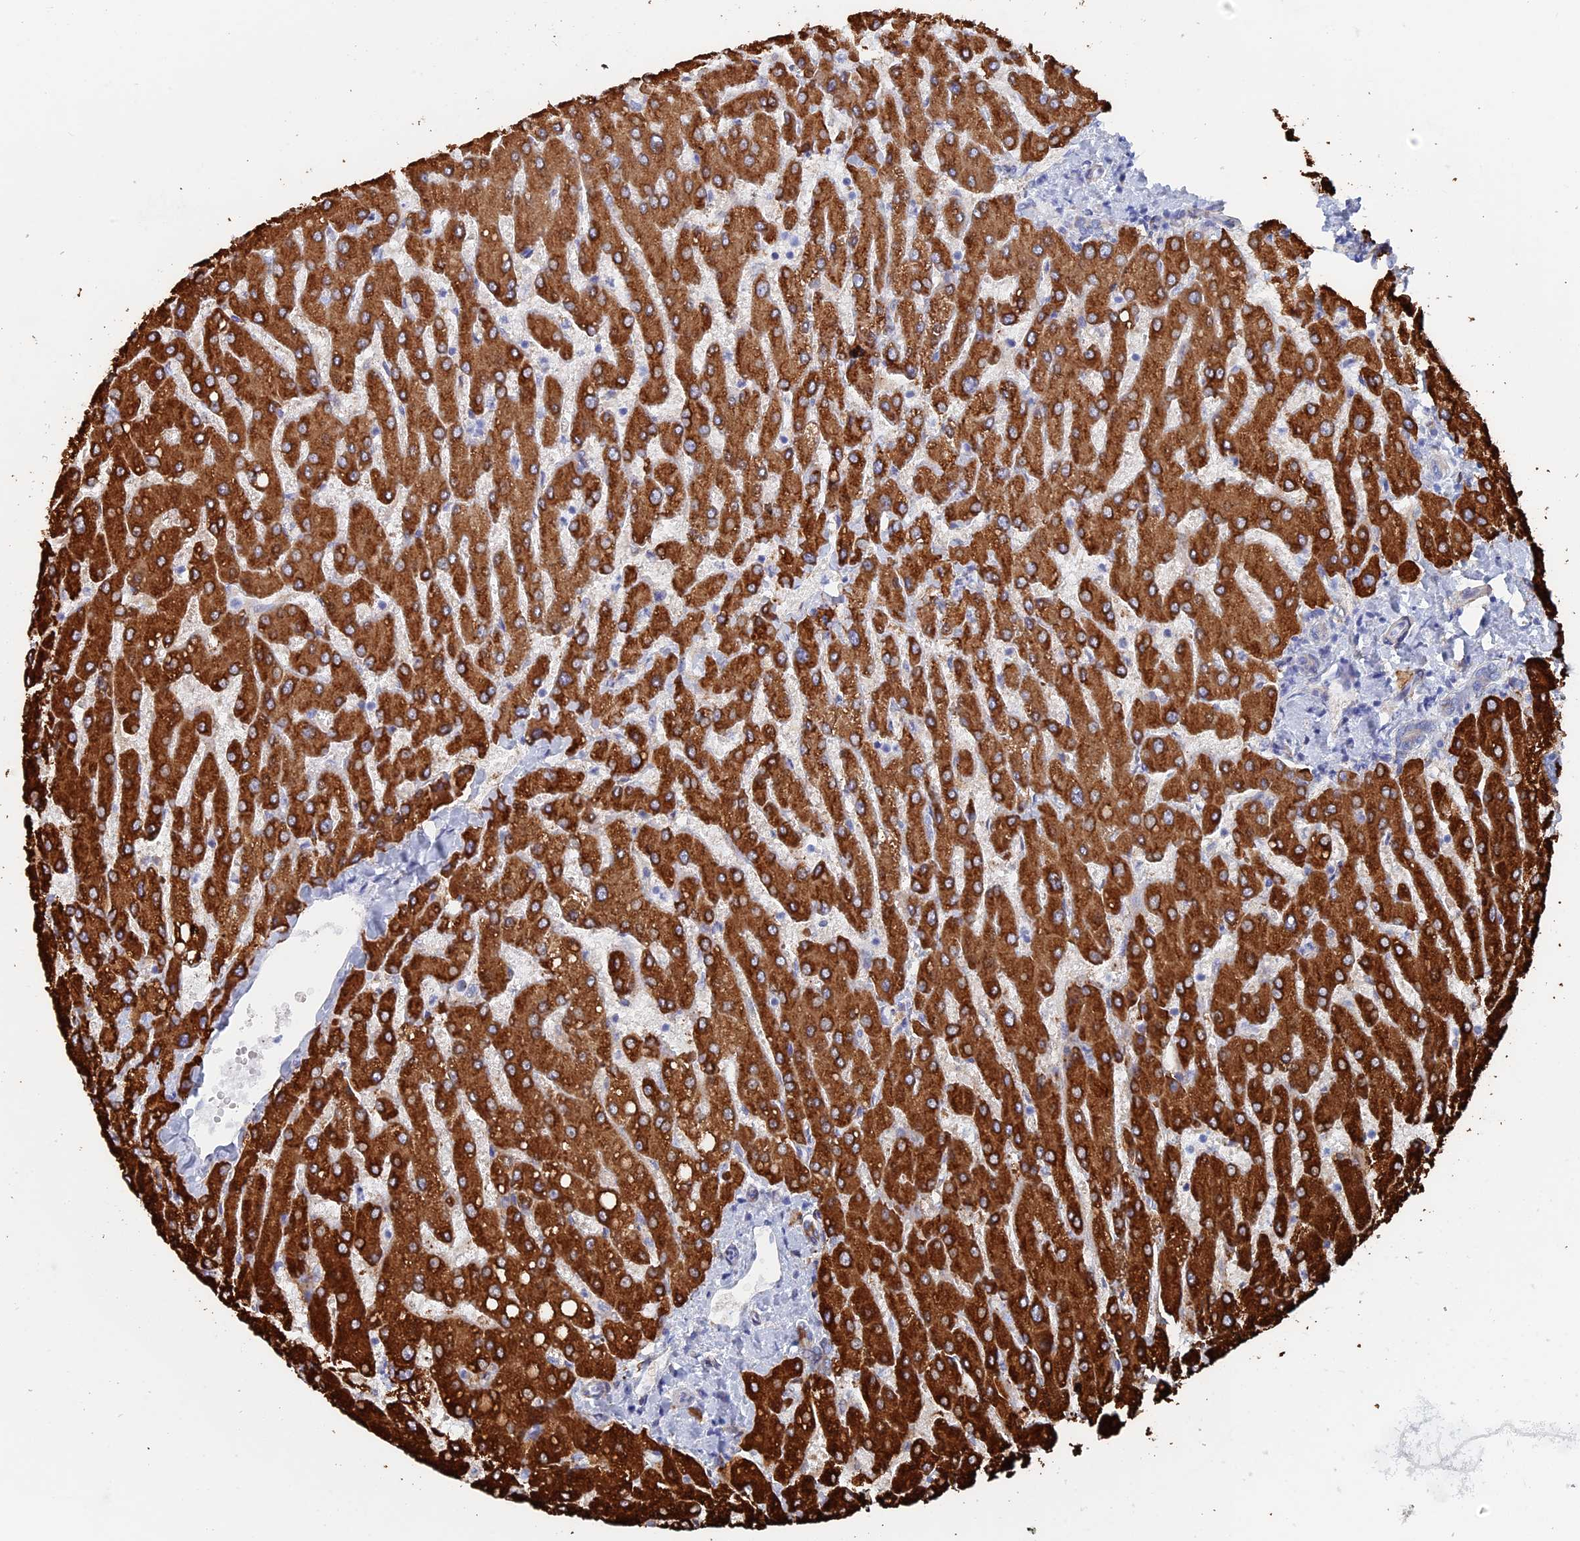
{"staining": {"intensity": "moderate", "quantity": "<25%", "location": "cytoplasmic/membranous"}, "tissue": "liver", "cell_type": "Cholangiocytes", "image_type": "normal", "snomed": [{"axis": "morphology", "description": "Normal tissue, NOS"}, {"axis": "topography", "description": "Liver"}], "caption": "Immunohistochemical staining of normal liver exhibits <25% levels of moderate cytoplasmic/membranous protein staining in about <25% of cholangiocytes.", "gene": "COG7", "patient": {"sex": "male", "age": 55}}